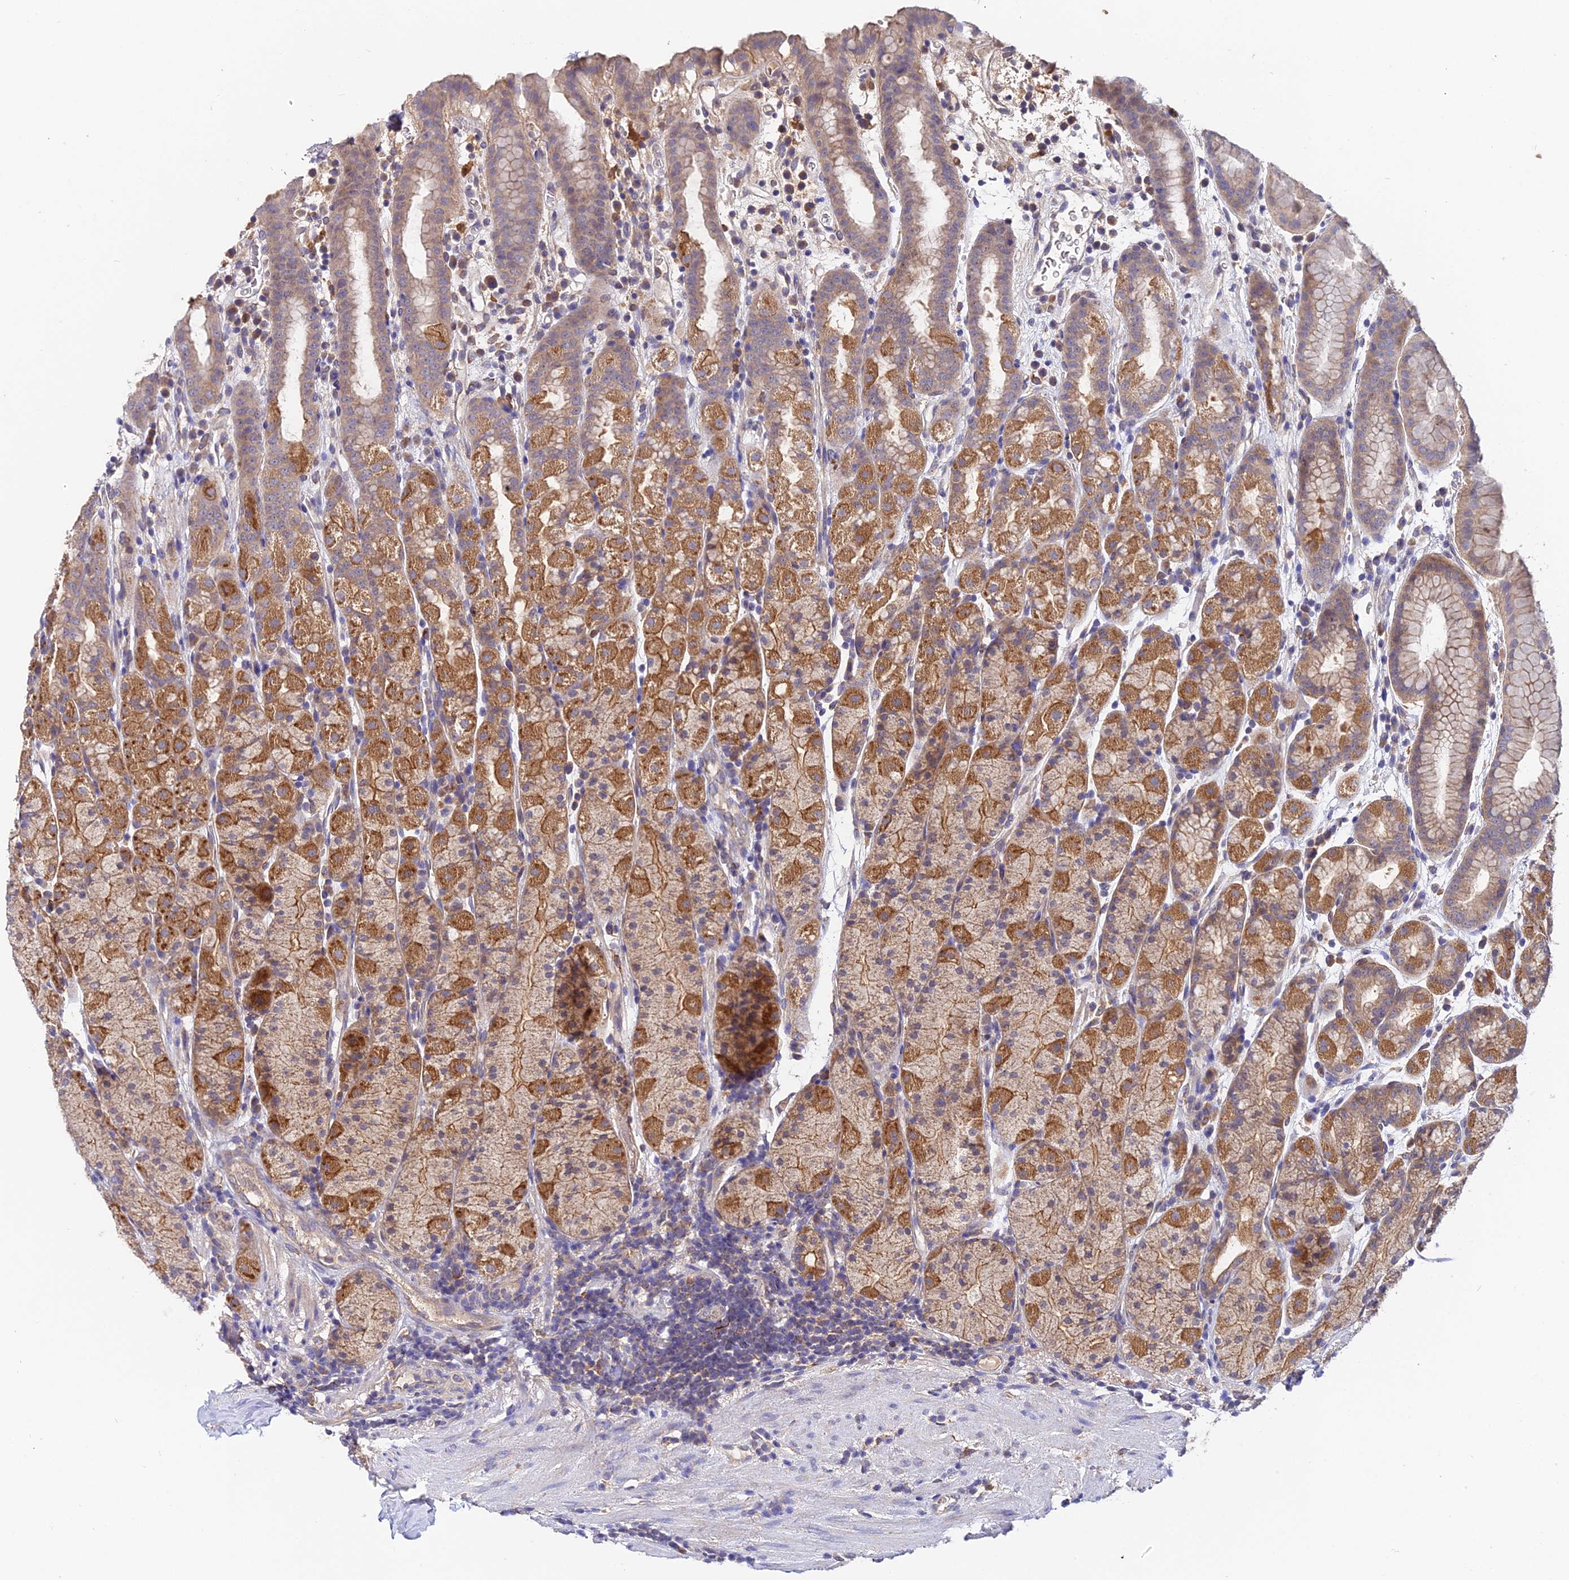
{"staining": {"intensity": "moderate", "quantity": ">75%", "location": "cytoplasmic/membranous"}, "tissue": "stomach", "cell_type": "Glandular cells", "image_type": "normal", "snomed": [{"axis": "morphology", "description": "Normal tissue, NOS"}, {"axis": "topography", "description": "Stomach, upper"}, {"axis": "topography", "description": "Stomach, lower"}, {"axis": "topography", "description": "Small intestine"}], "caption": "Immunohistochemistry (IHC) micrograph of normal stomach: stomach stained using immunohistochemistry (IHC) shows medium levels of moderate protein expression localized specifically in the cytoplasmic/membranous of glandular cells, appearing as a cytoplasmic/membranous brown color.", "gene": "ZBED8", "patient": {"sex": "male", "age": 68}}